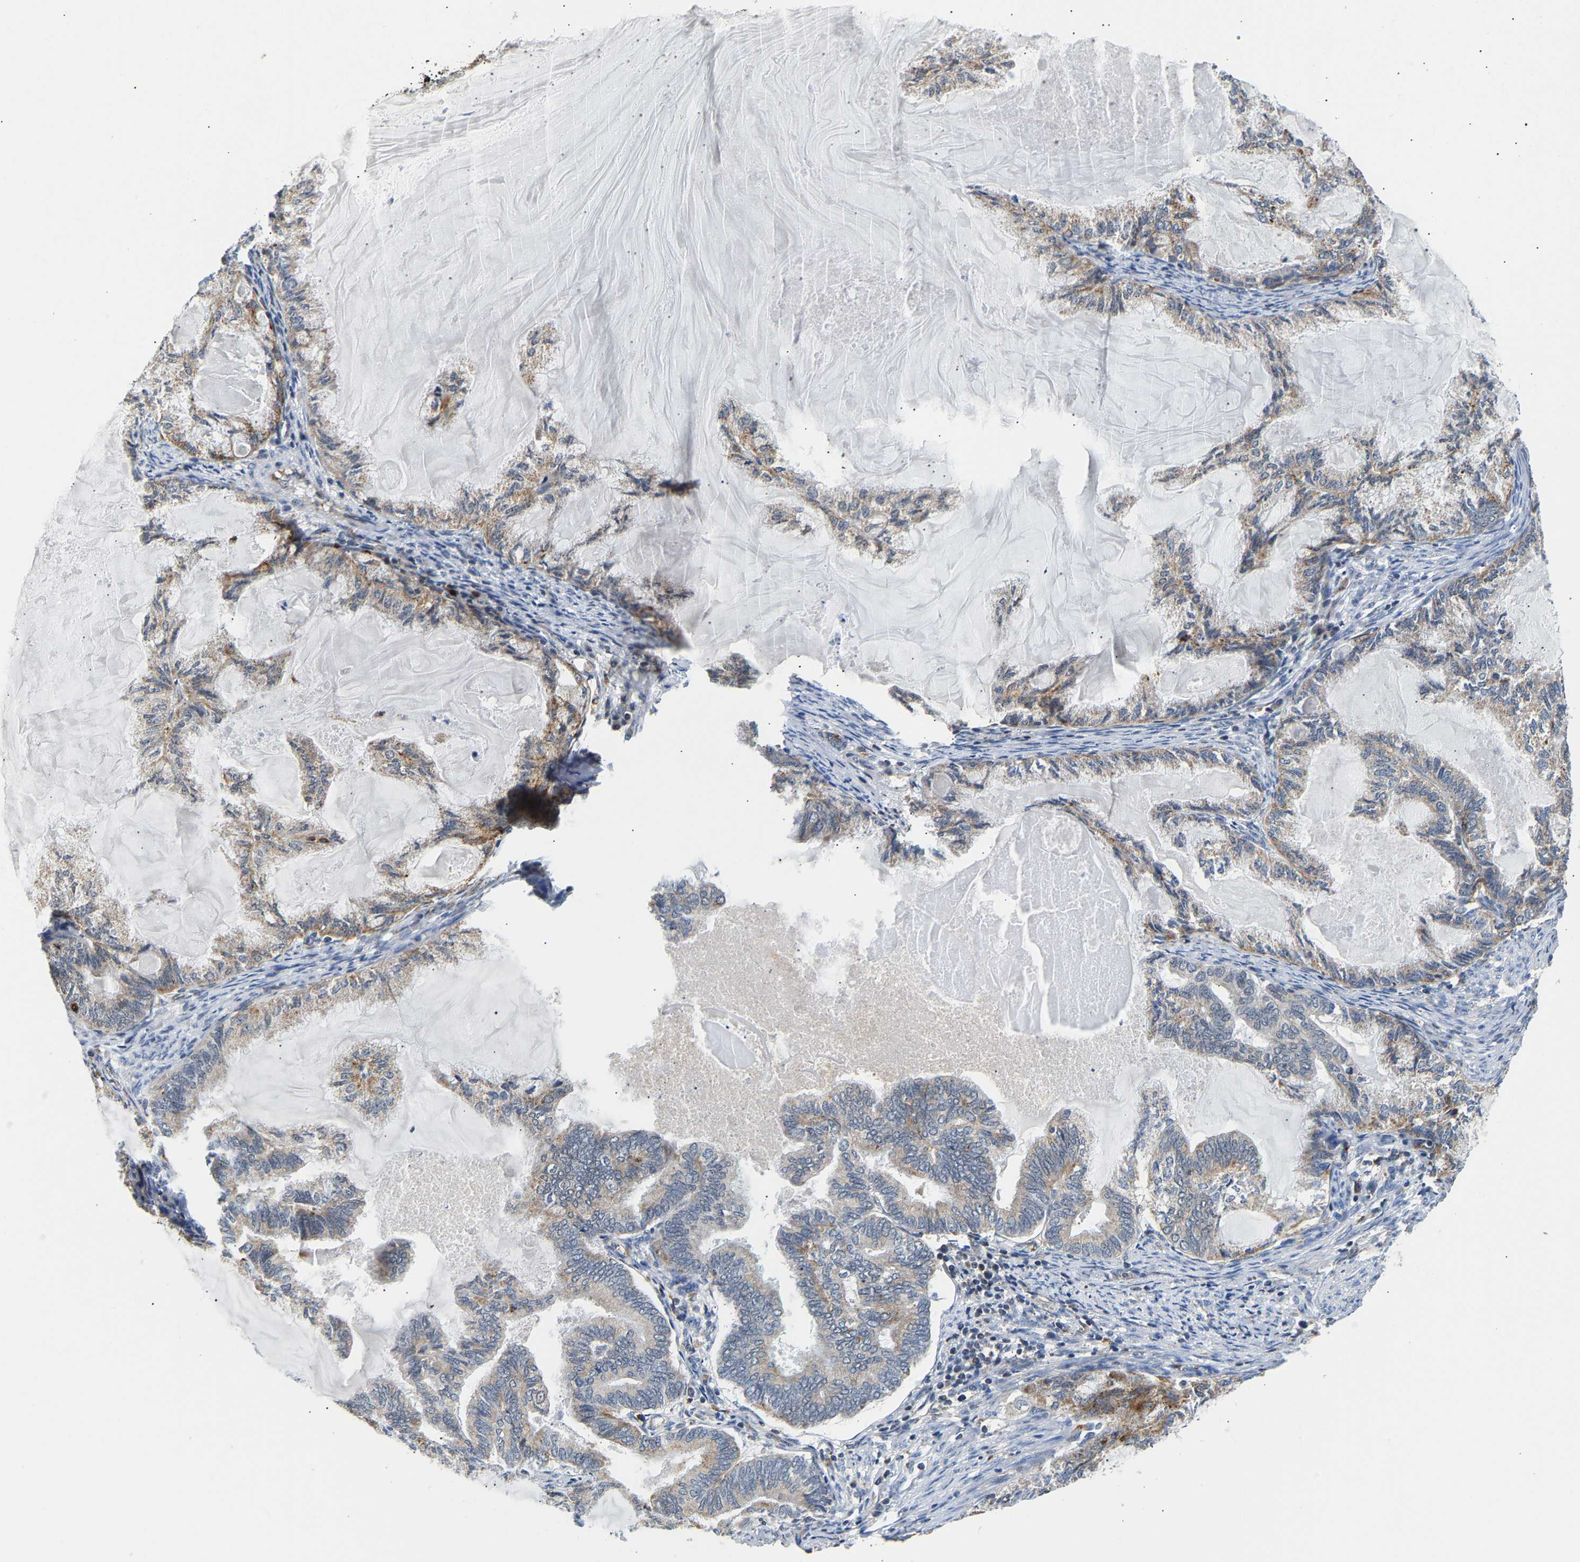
{"staining": {"intensity": "weak", "quantity": "<25%", "location": "cytoplasmic/membranous"}, "tissue": "endometrial cancer", "cell_type": "Tumor cells", "image_type": "cancer", "snomed": [{"axis": "morphology", "description": "Adenocarcinoma, NOS"}, {"axis": "topography", "description": "Endometrium"}], "caption": "Protein analysis of adenocarcinoma (endometrial) reveals no significant staining in tumor cells.", "gene": "GIMAP7", "patient": {"sex": "female", "age": 86}}